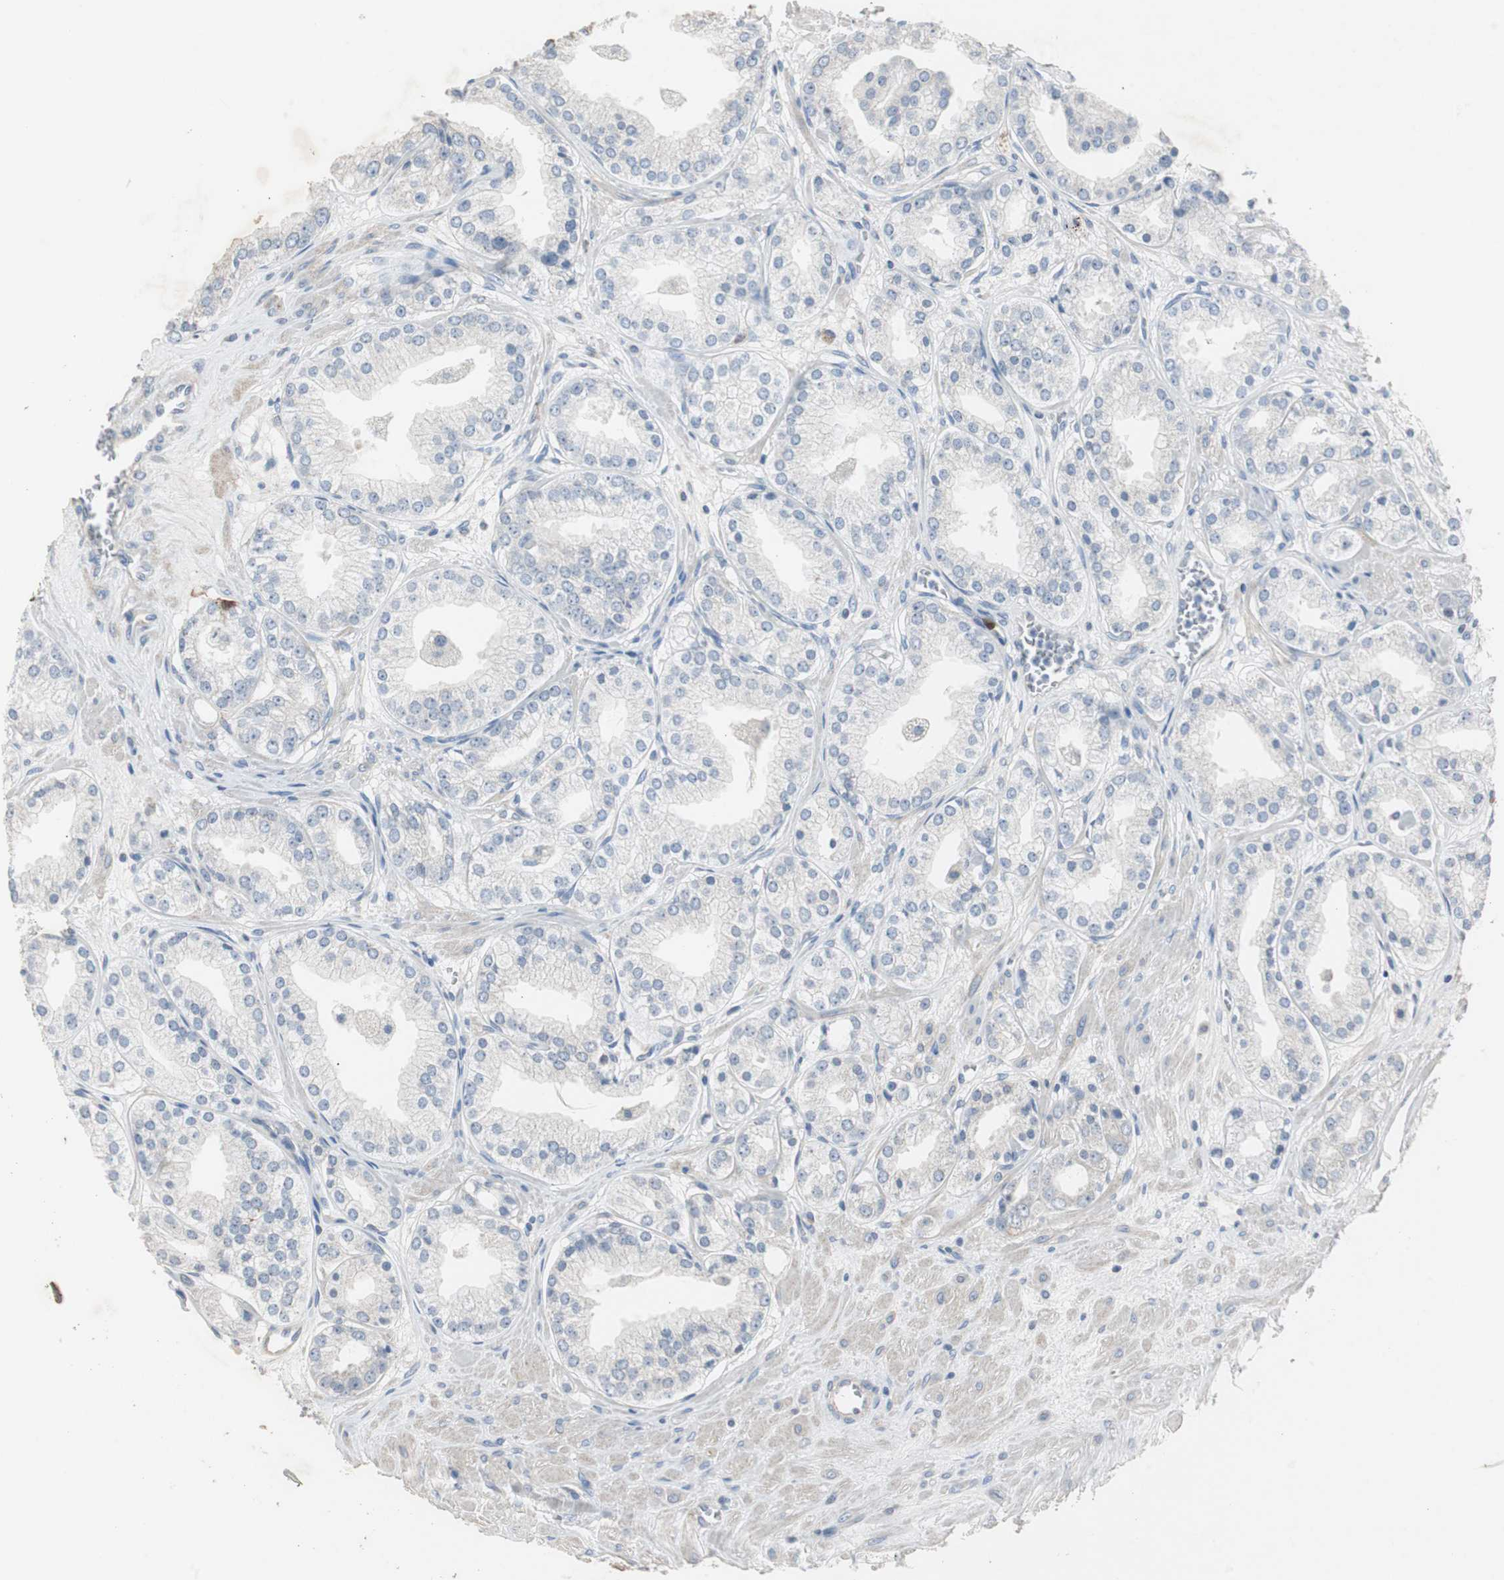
{"staining": {"intensity": "negative", "quantity": "none", "location": "none"}, "tissue": "prostate cancer", "cell_type": "Tumor cells", "image_type": "cancer", "snomed": [{"axis": "morphology", "description": "Adenocarcinoma, High grade"}, {"axis": "topography", "description": "Prostate"}], "caption": "Immunohistochemistry (IHC) image of neoplastic tissue: prostate cancer stained with DAB (3,3'-diaminobenzidine) shows no significant protein expression in tumor cells.", "gene": "TK1", "patient": {"sex": "male", "age": 61}}